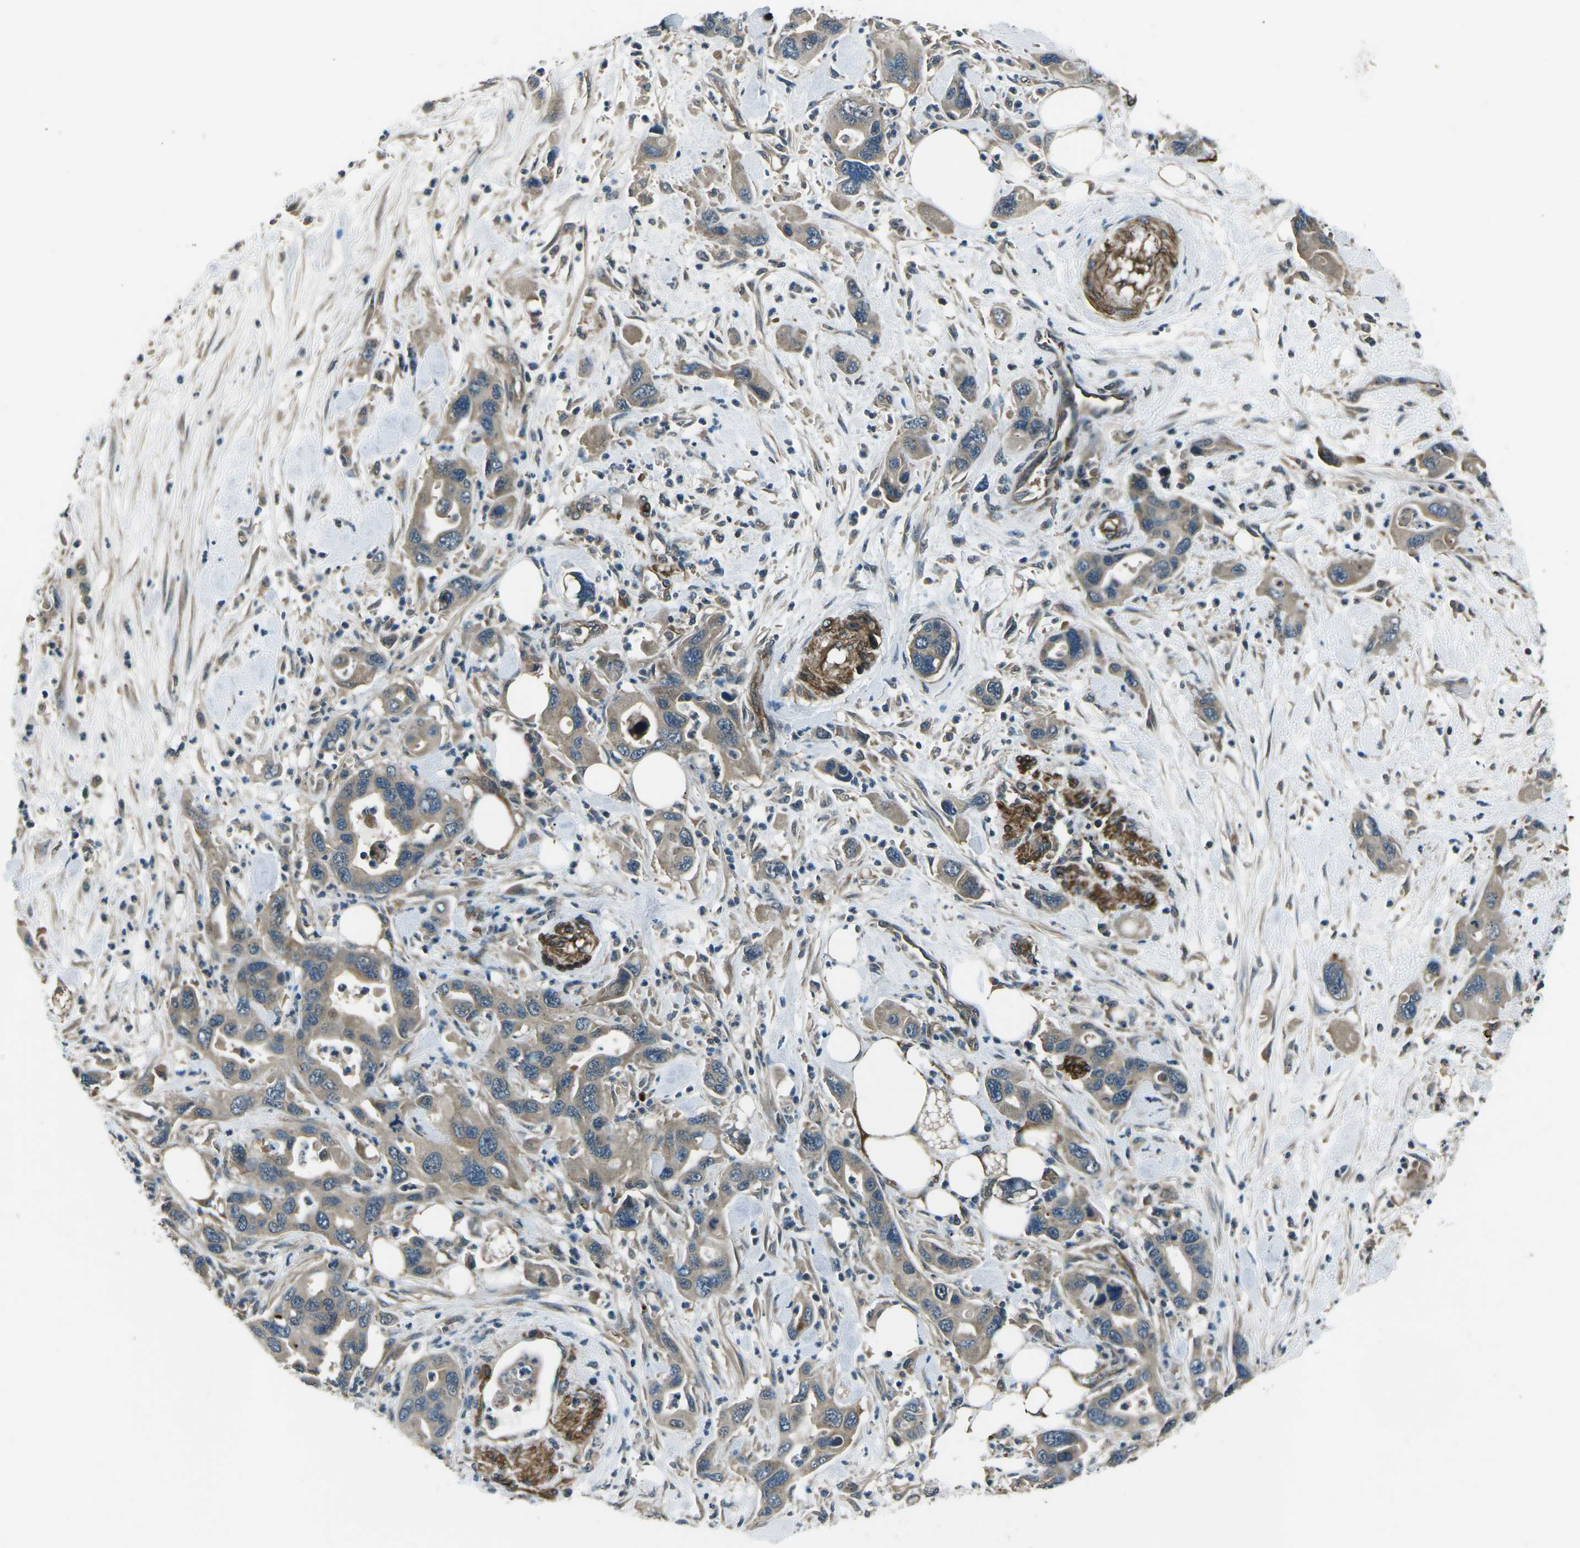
{"staining": {"intensity": "weak", "quantity": ">75%", "location": "cytoplasmic/membranous"}, "tissue": "pancreatic cancer", "cell_type": "Tumor cells", "image_type": "cancer", "snomed": [{"axis": "morphology", "description": "Normal tissue, NOS"}, {"axis": "morphology", "description": "Adenocarcinoma, NOS"}, {"axis": "topography", "description": "Pancreas"}], "caption": "Human pancreatic adenocarcinoma stained for a protein (brown) exhibits weak cytoplasmic/membranous positive staining in about >75% of tumor cells.", "gene": "AFAP1", "patient": {"sex": "female", "age": 71}}